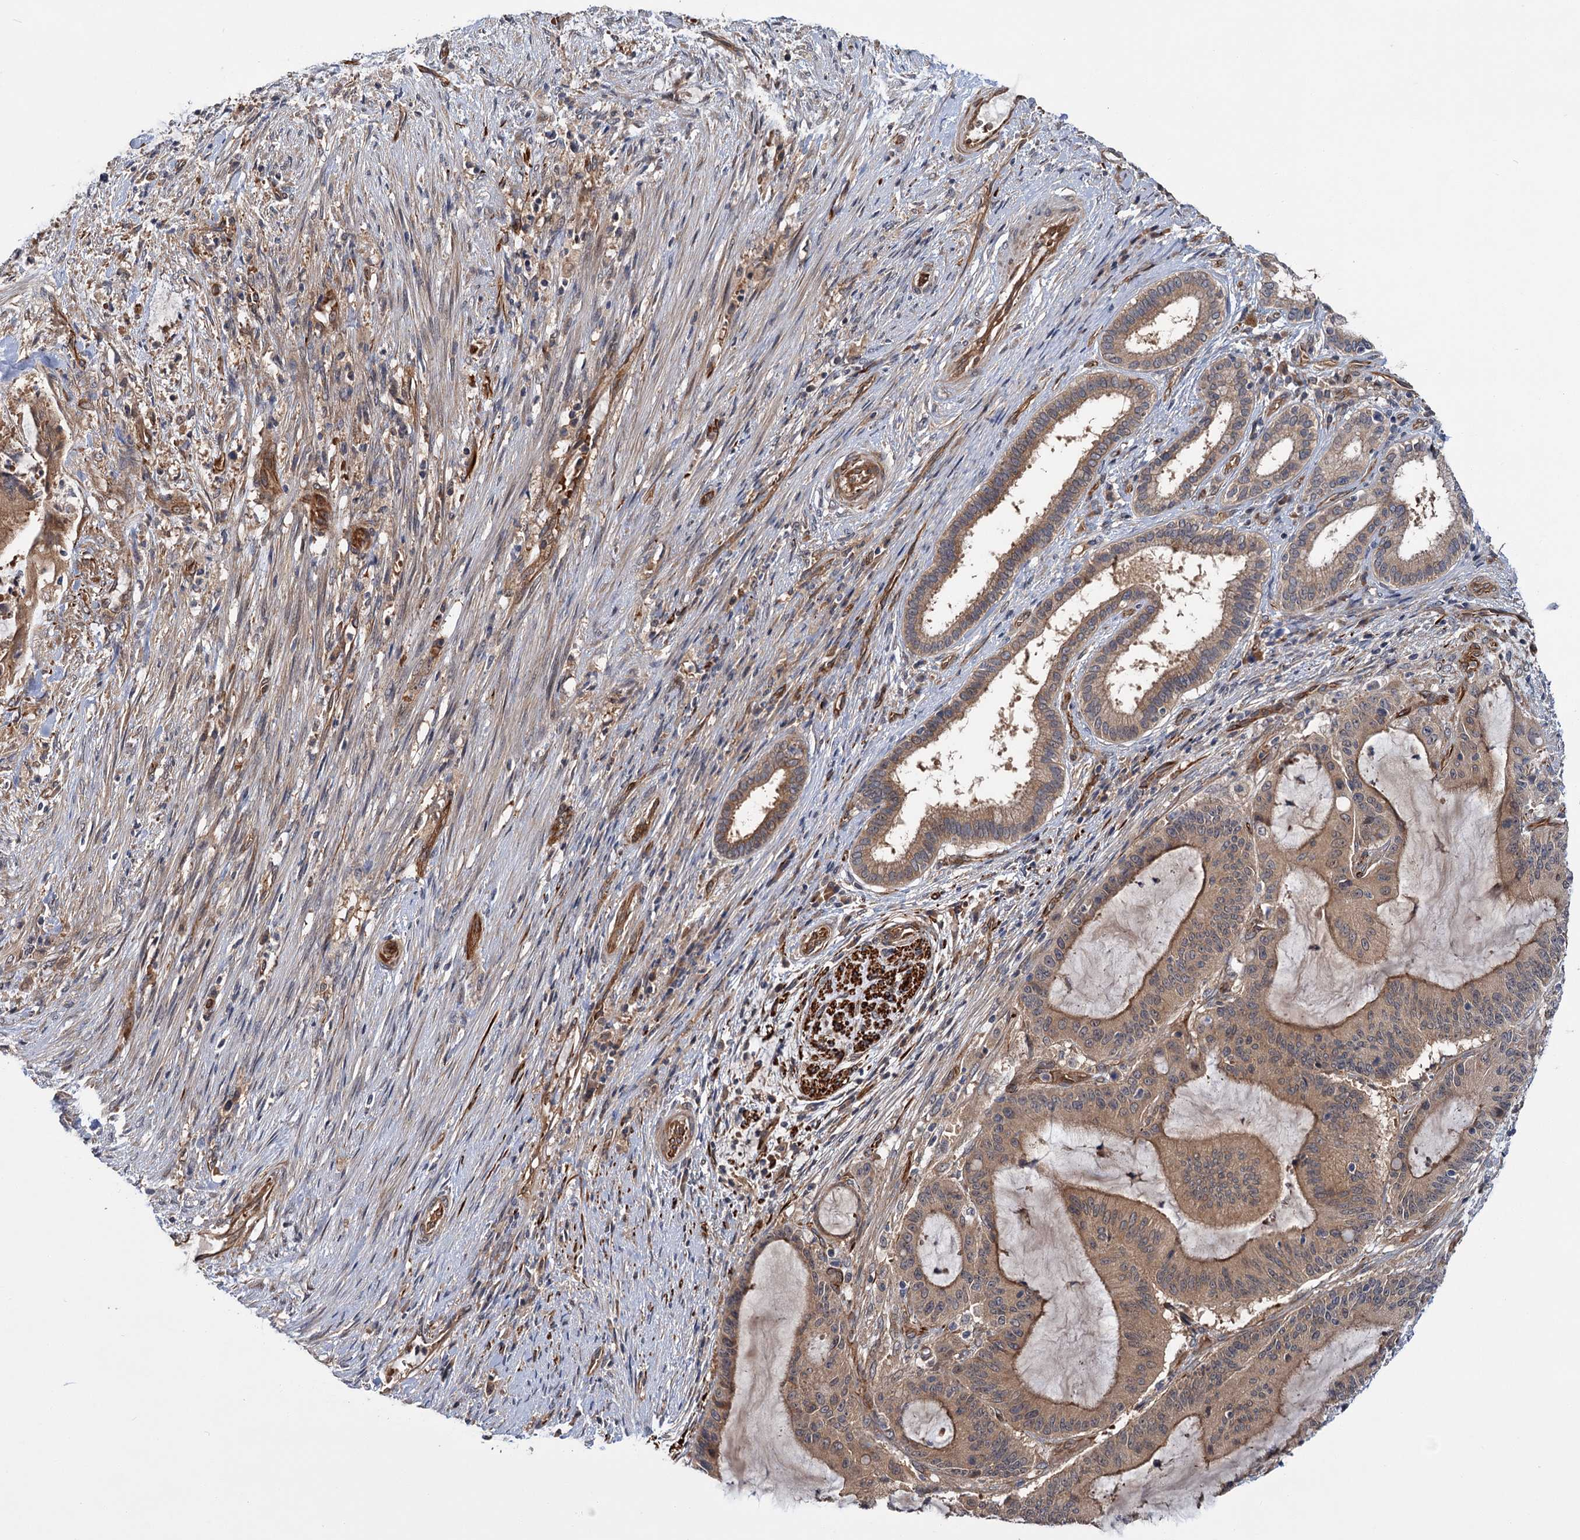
{"staining": {"intensity": "moderate", "quantity": ">75%", "location": "cytoplasmic/membranous"}, "tissue": "liver cancer", "cell_type": "Tumor cells", "image_type": "cancer", "snomed": [{"axis": "morphology", "description": "Normal tissue, NOS"}, {"axis": "morphology", "description": "Cholangiocarcinoma"}, {"axis": "topography", "description": "Liver"}, {"axis": "topography", "description": "Peripheral nerve tissue"}], "caption": "Immunohistochemical staining of human cholangiocarcinoma (liver) displays moderate cytoplasmic/membranous protein positivity in about >75% of tumor cells.", "gene": "PKN2", "patient": {"sex": "female", "age": 73}}